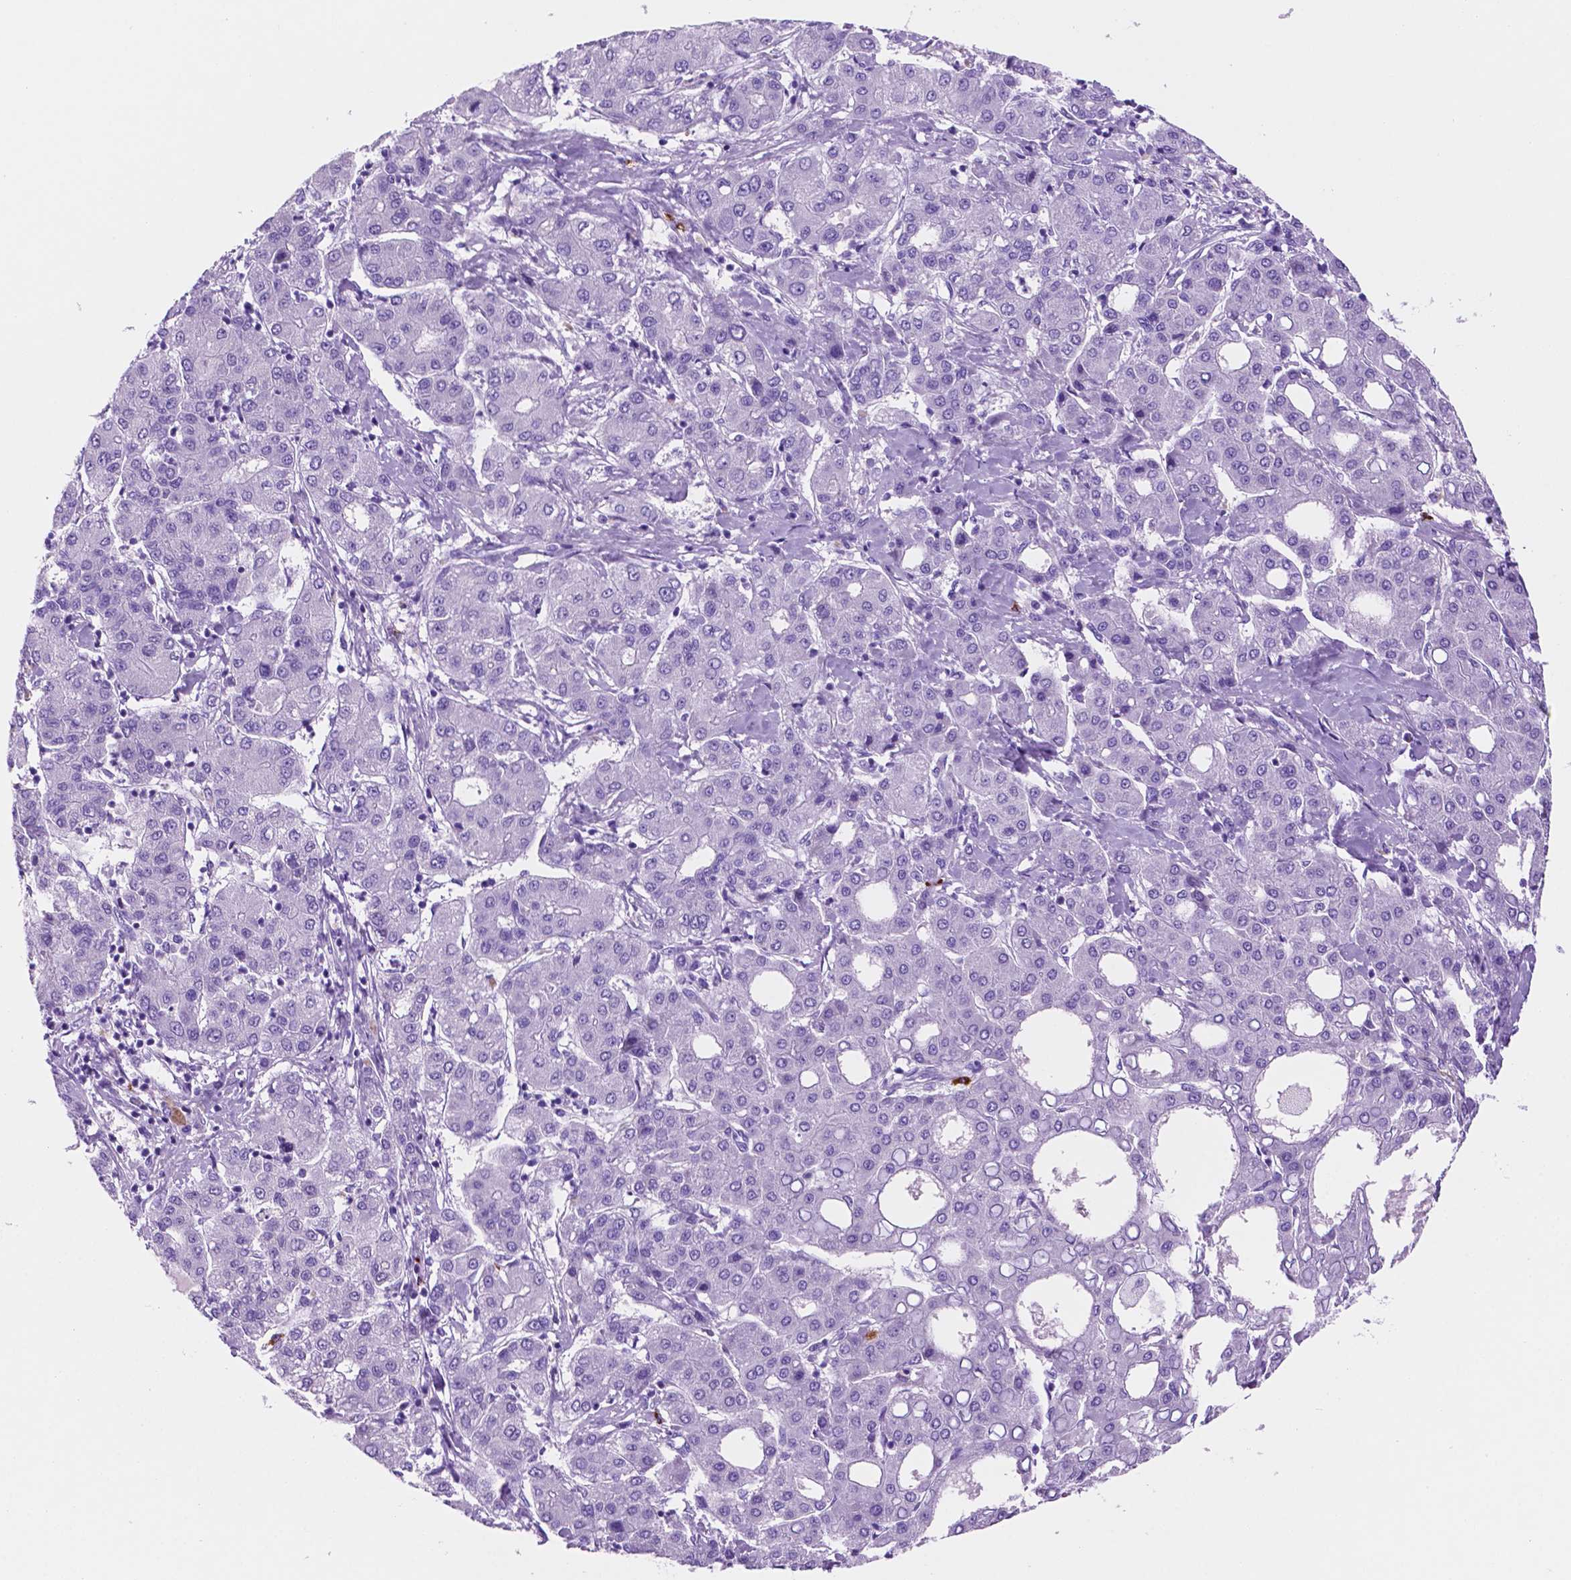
{"staining": {"intensity": "negative", "quantity": "none", "location": "none"}, "tissue": "liver cancer", "cell_type": "Tumor cells", "image_type": "cancer", "snomed": [{"axis": "morphology", "description": "Carcinoma, Hepatocellular, NOS"}, {"axis": "topography", "description": "Liver"}], "caption": "This is an immunohistochemistry image of hepatocellular carcinoma (liver). There is no positivity in tumor cells.", "gene": "FOXB2", "patient": {"sex": "male", "age": 65}}